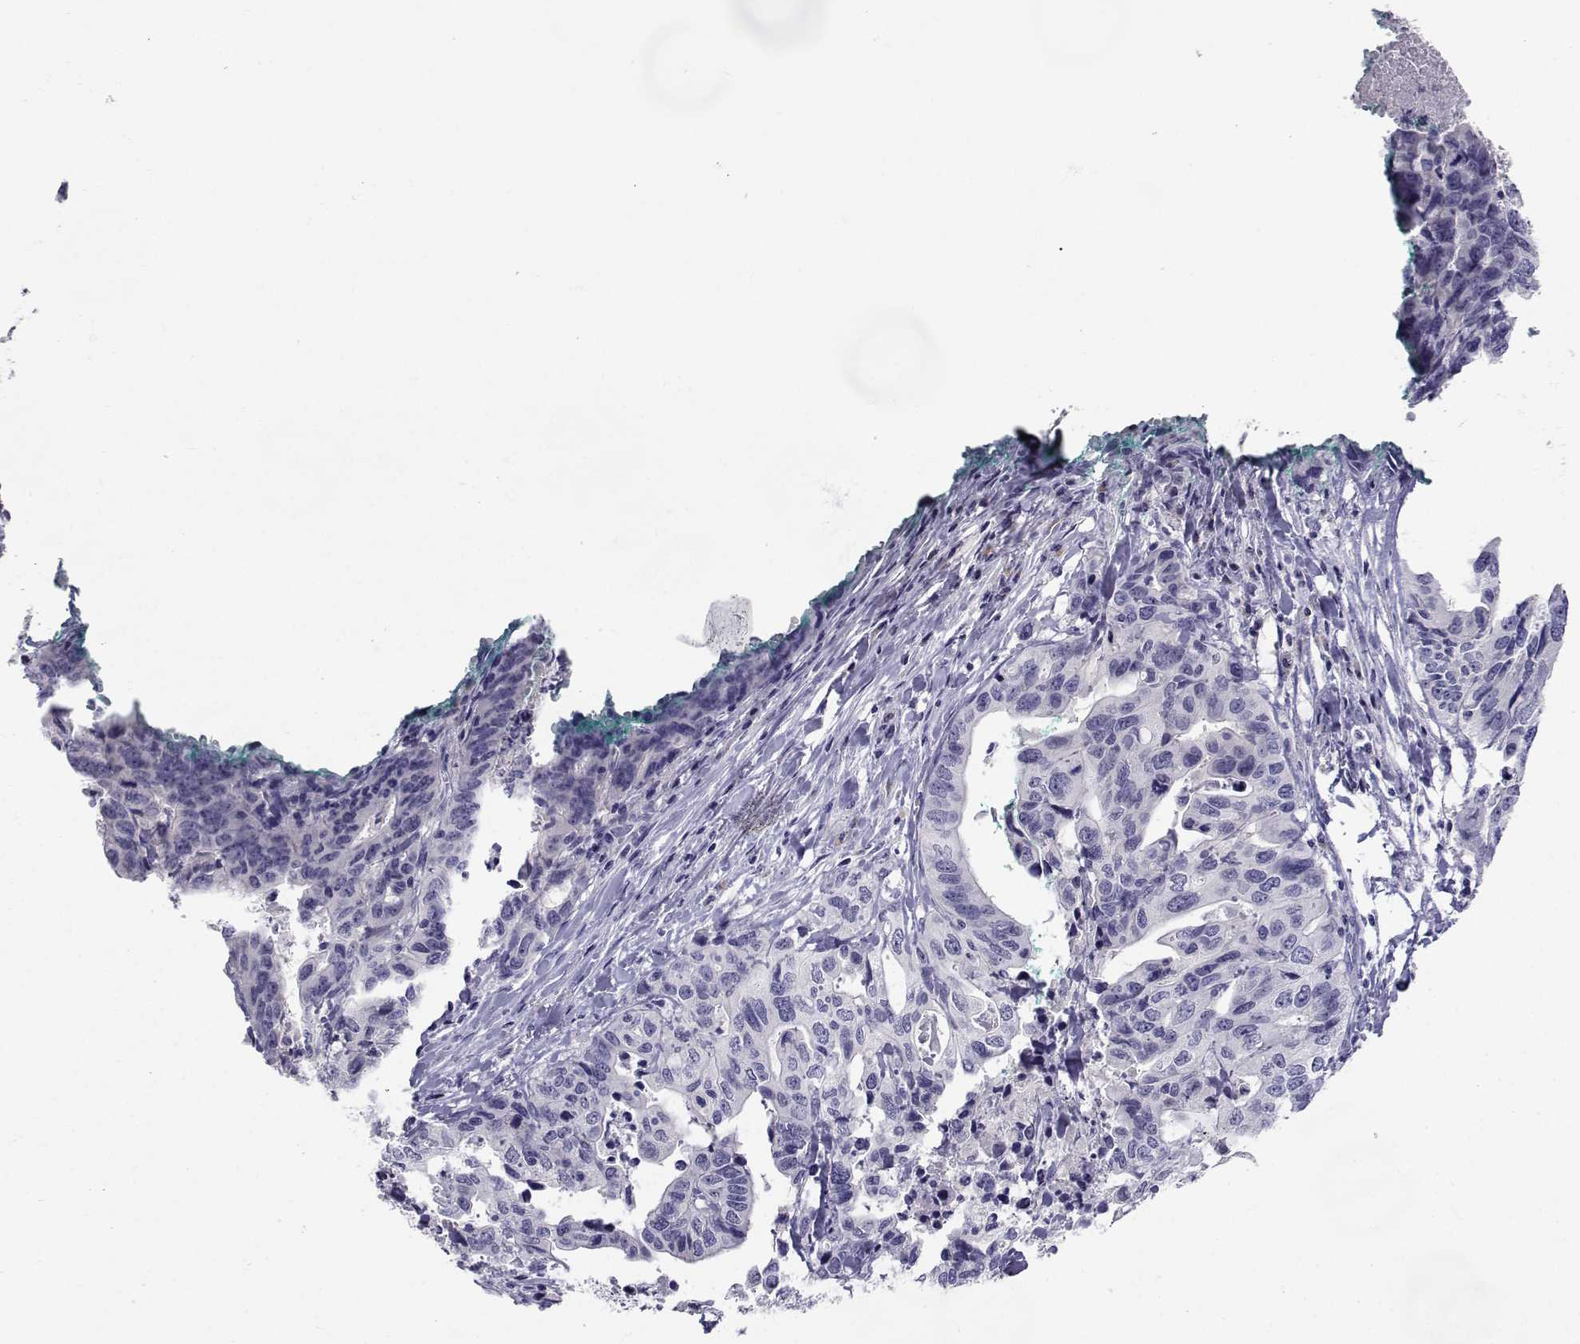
{"staining": {"intensity": "negative", "quantity": "none", "location": "none"}, "tissue": "stomach cancer", "cell_type": "Tumor cells", "image_type": "cancer", "snomed": [{"axis": "morphology", "description": "Adenocarcinoma, NOS"}, {"axis": "topography", "description": "Stomach, upper"}], "caption": "The immunohistochemistry (IHC) histopathology image has no significant staining in tumor cells of stomach cancer tissue.", "gene": "SLC6A3", "patient": {"sex": "female", "age": 67}}